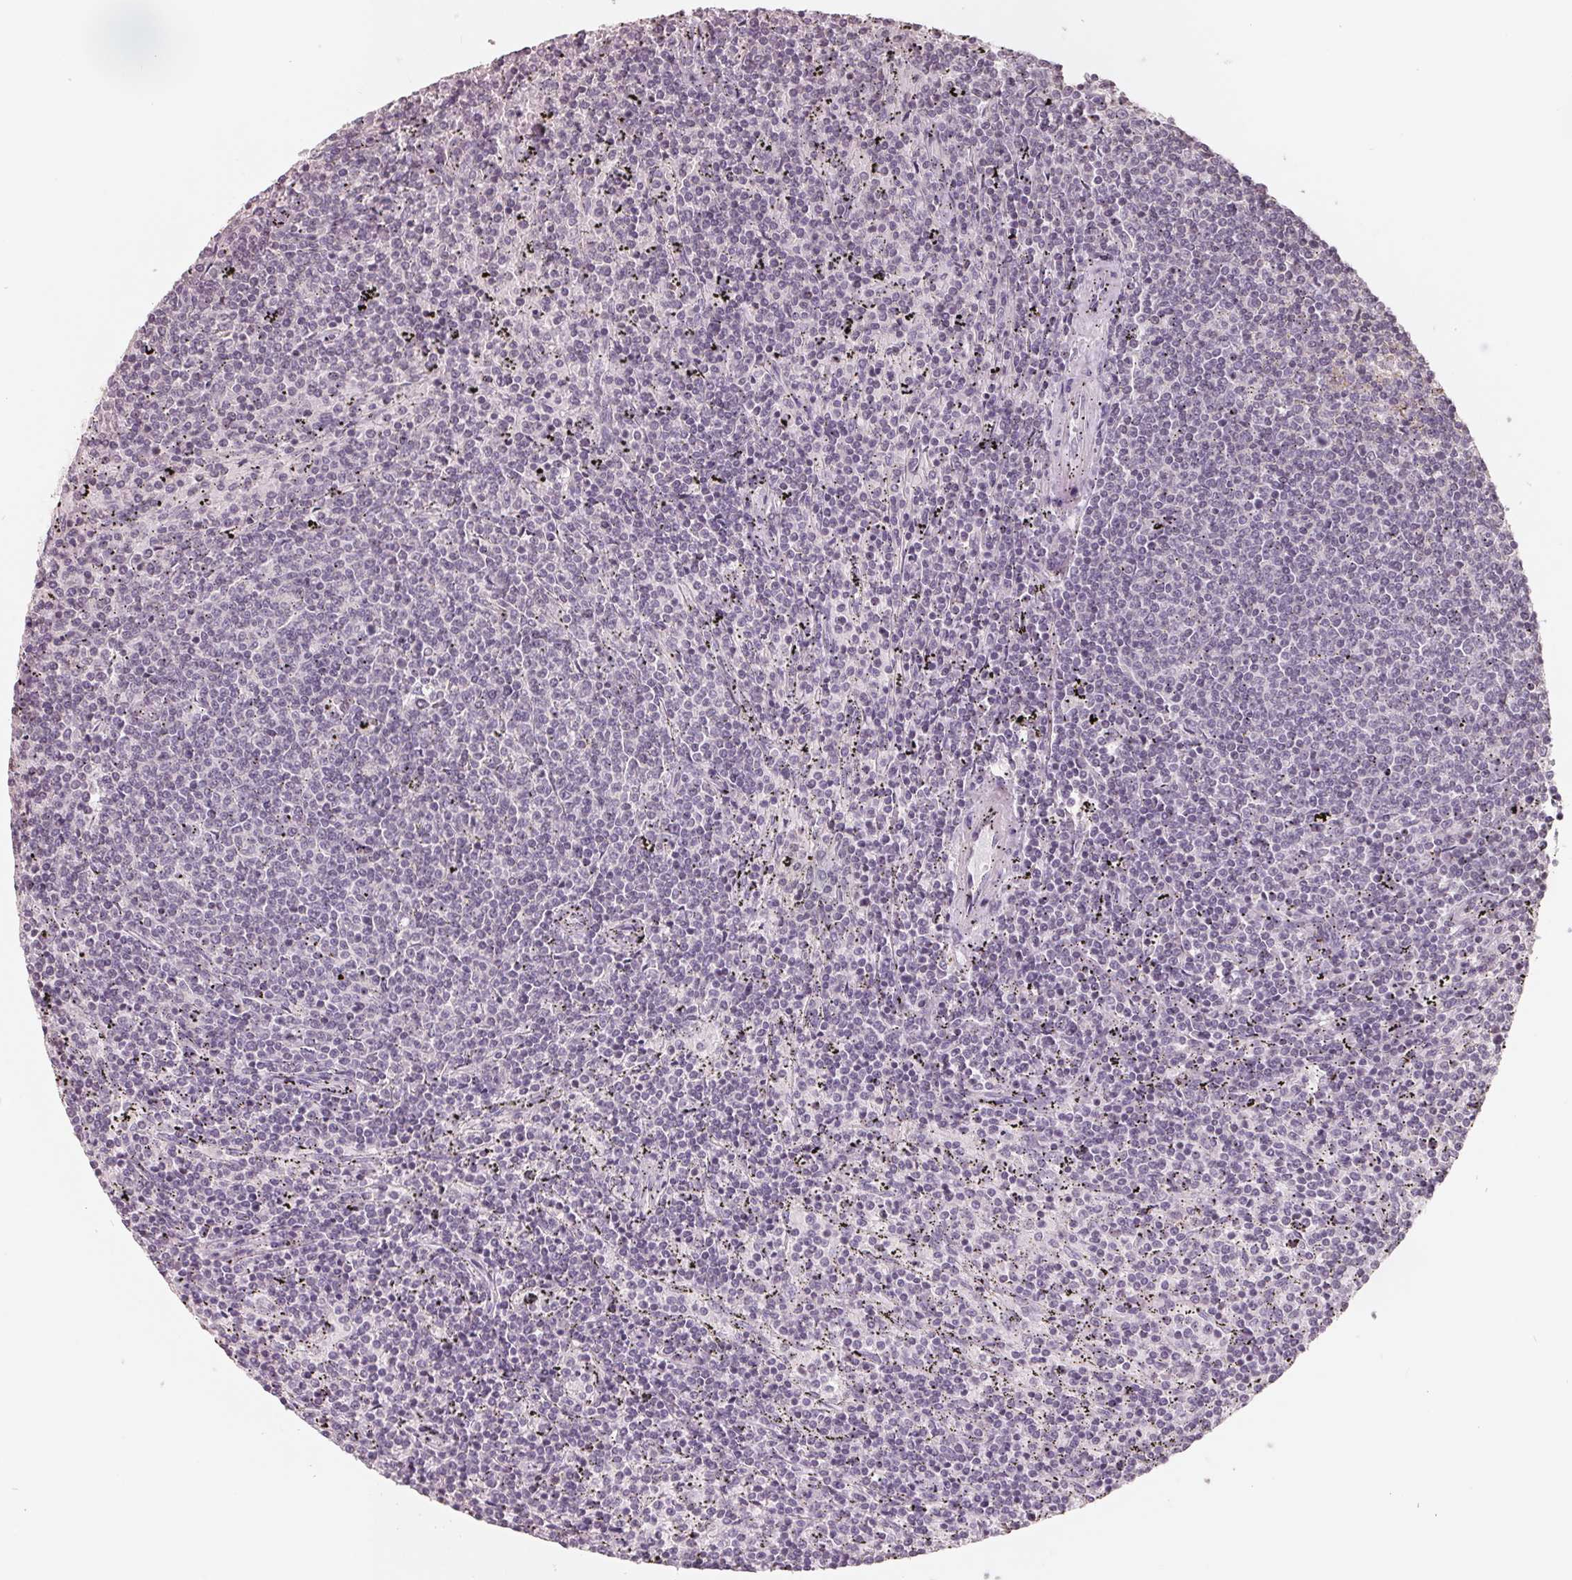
{"staining": {"intensity": "negative", "quantity": "none", "location": "none"}, "tissue": "lymphoma", "cell_type": "Tumor cells", "image_type": "cancer", "snomed": [{"axis": "morphology", "description": "Malignant lymphoma, non-Hodgkin's type, Low grade"}, {"axis": "topography", "description": "Spleen"}], "caption": "The photomicrograph shows no staining of tumor cells in lymphoma.", "gene": "FTCD", "patient": {"sex": "female", "age": 50}}